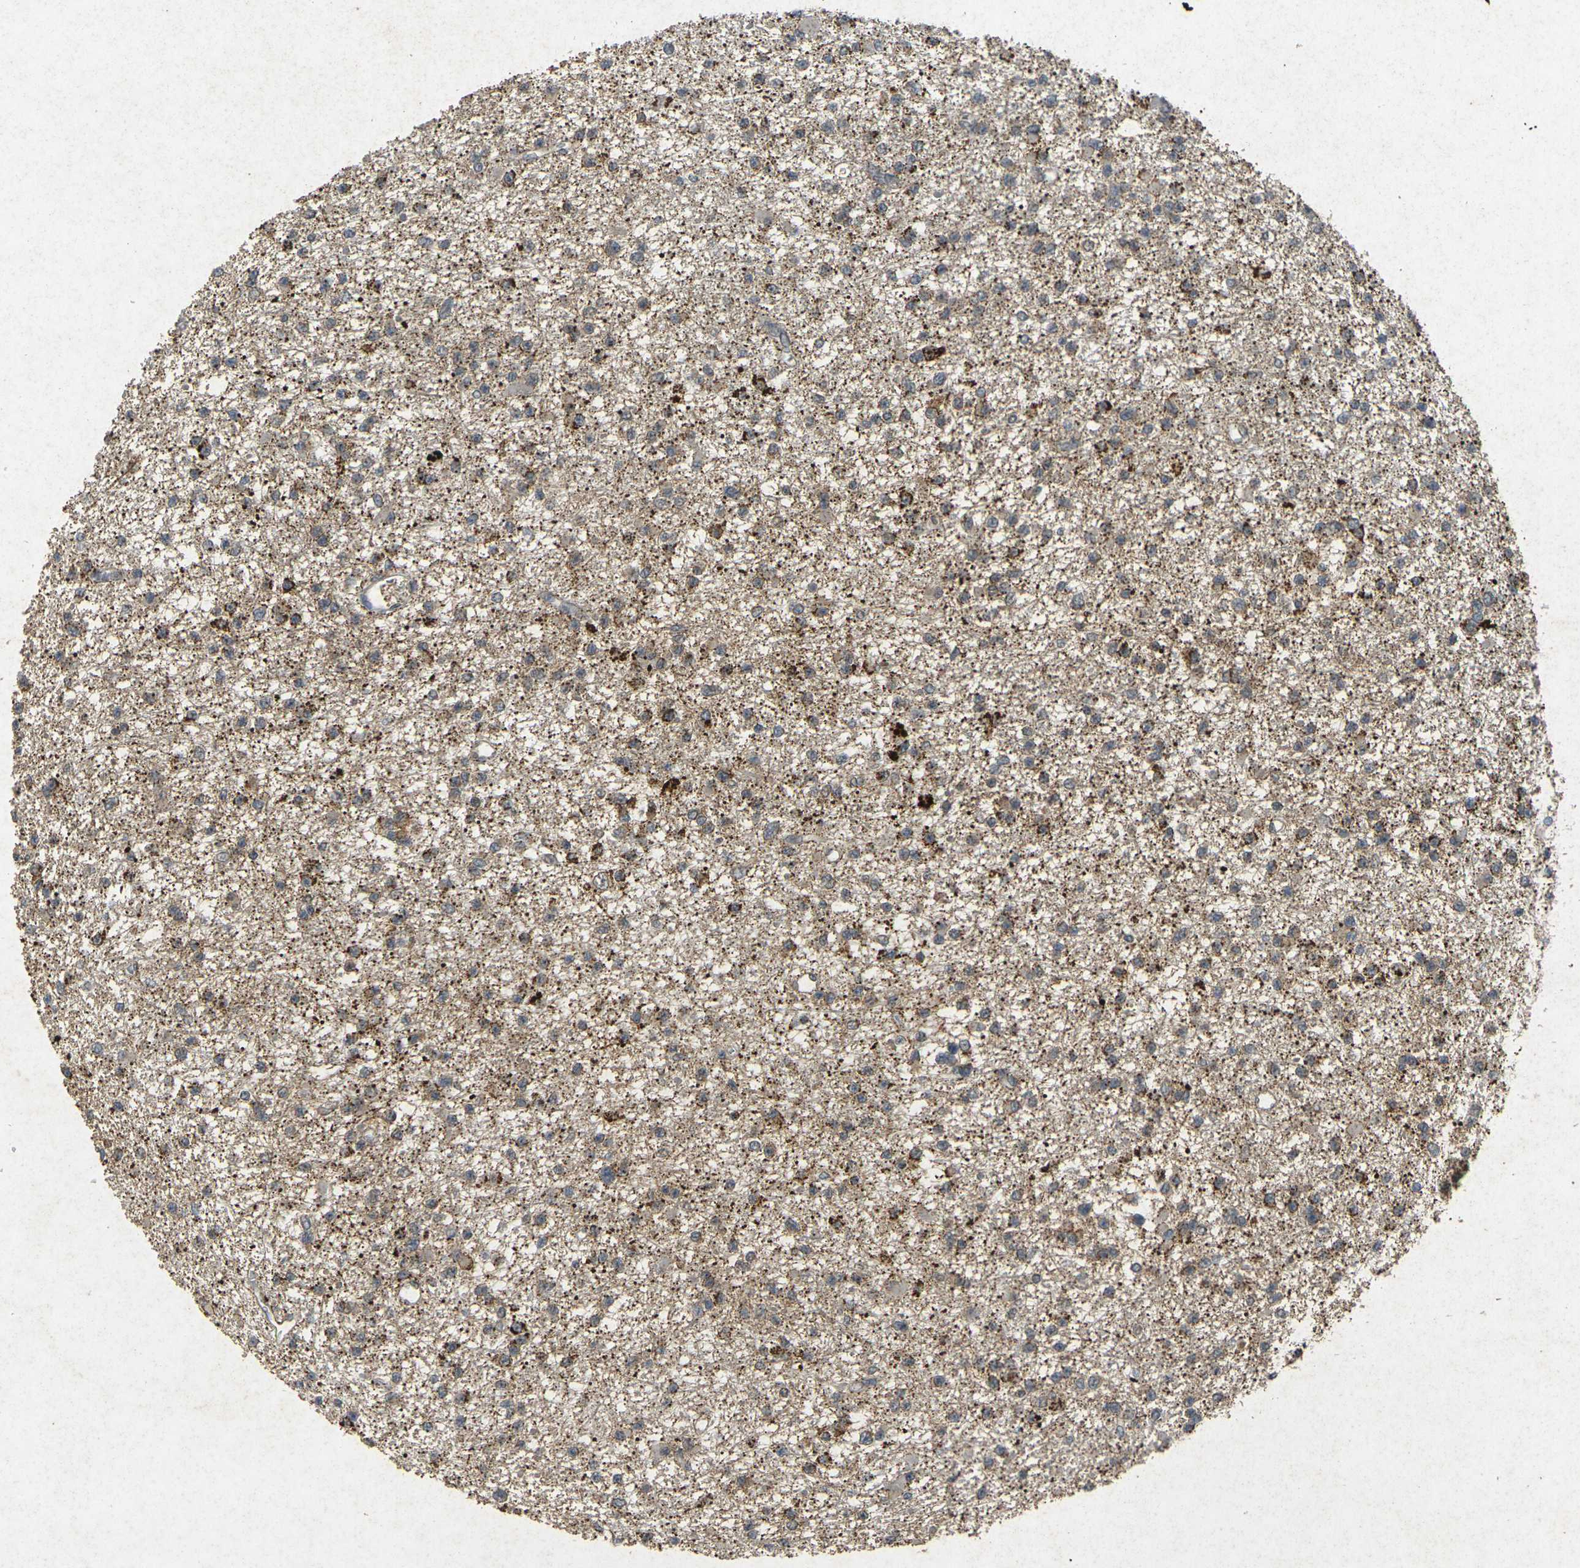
{"staining": {"intensity": "weak", "quantity": ">75%", "location": "cytoplasmic/membranous"}, "tissue": "glioma", "cell_type": "Tumor cells", "image_type": "cancer", "snomed": [{"axis": "morphology", "description": "Glioma, malignant, Low grade"}, {"axis": "topography", "description": "Brain"}], "caption": "The photomicrograph reveals staining of glioma, revealing weak cytoplasmic/membranous protein positivity (brown color) within tumor cells.", "gene": "ERN1", "patient": {"sex": "female", "age": 22}}